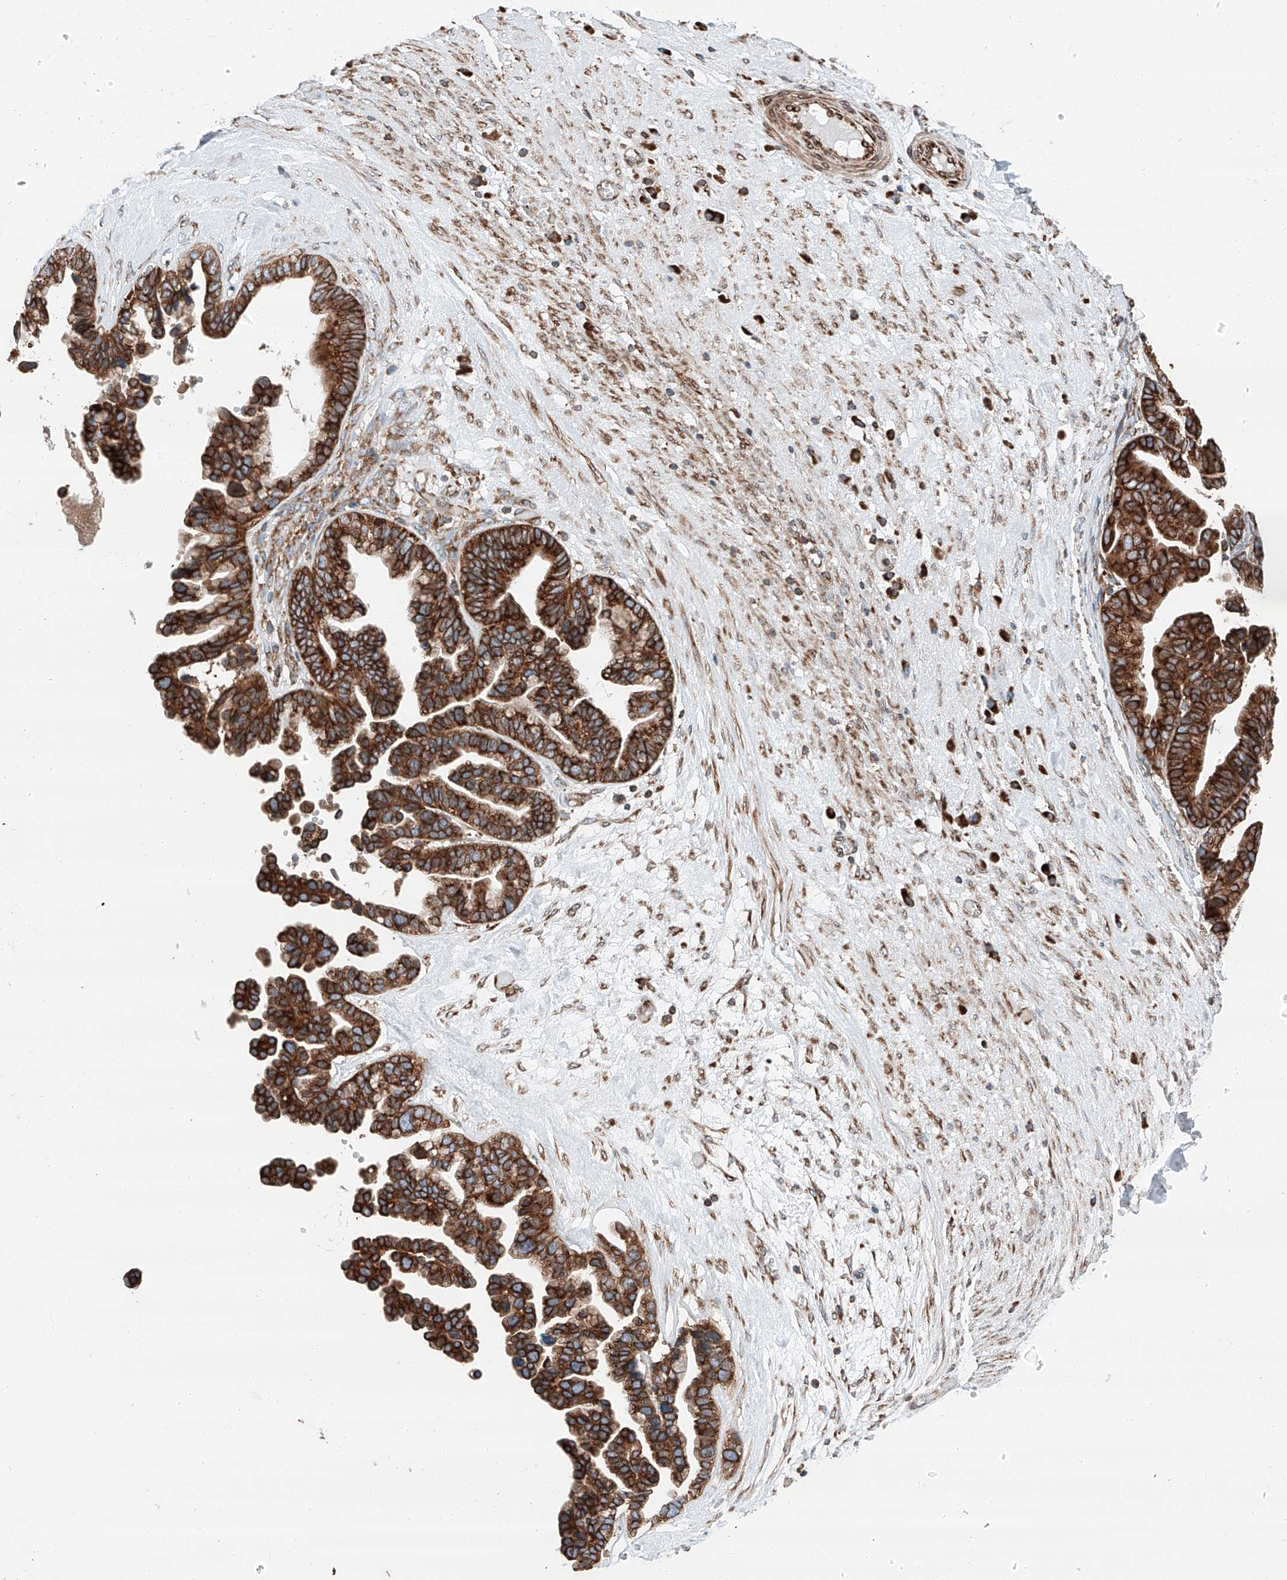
{"staining": {"intensity": "strong", "quantity": ">75%", "location": "cytoplasmic/membranous"}, "tissue": "ovarian cancer", "cell_type": "Tumor cells", "image_type": "cancer", "snomed": [{"axis": "morphology", "description": "Cystadenocarcinoma, serous, NOS"}, {"axis": "topography", "description": "Ovary"}], "caption": "Human ovarian cancer (serous cystadenocarcinoma) stained with a brown dye shows strong cytoplasmic/membranous positive expression in approximately >75% of tumor cells.", "gene": "ZC3H15", "patient": {"sex": "female", "age": 56}}